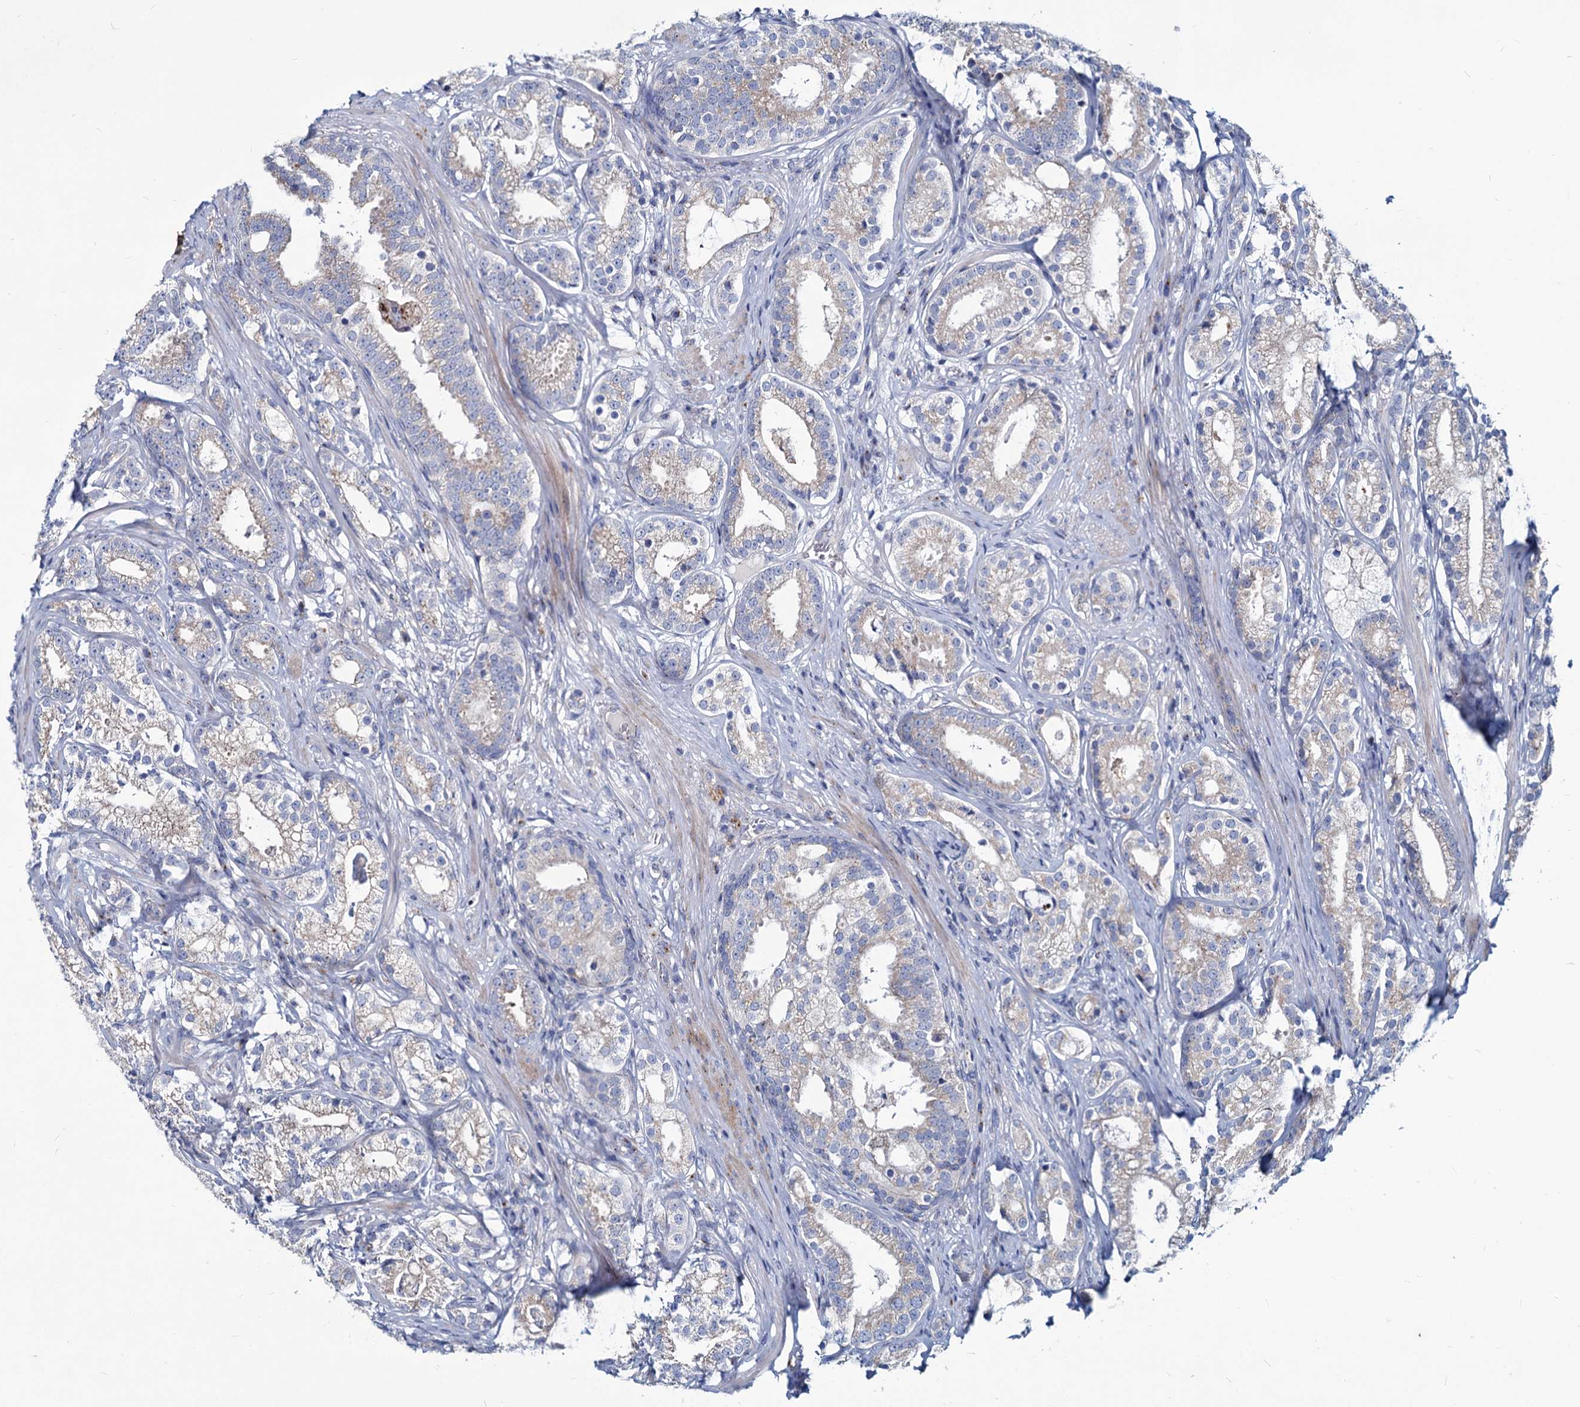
{"staining": {"intensity": "negative", "quantity": "none", "location": "none"}, "tissue": "prostate cancer", "cell_type": "Tumor cells", "image_type": "cancer", "snomed": [{"axis": "morphology", "description": "Adenocarcinoma, High grade"}, {"axis": "topography", "description": "Prostate"}], "caption": "Prostate cancer (adenocarcinoma (high-grade)) was stained to show a protein in brown. There is no significant expression in tumor cells.", "gene": "AGBL4", "patient": {"sex": "male", "age": 69}}